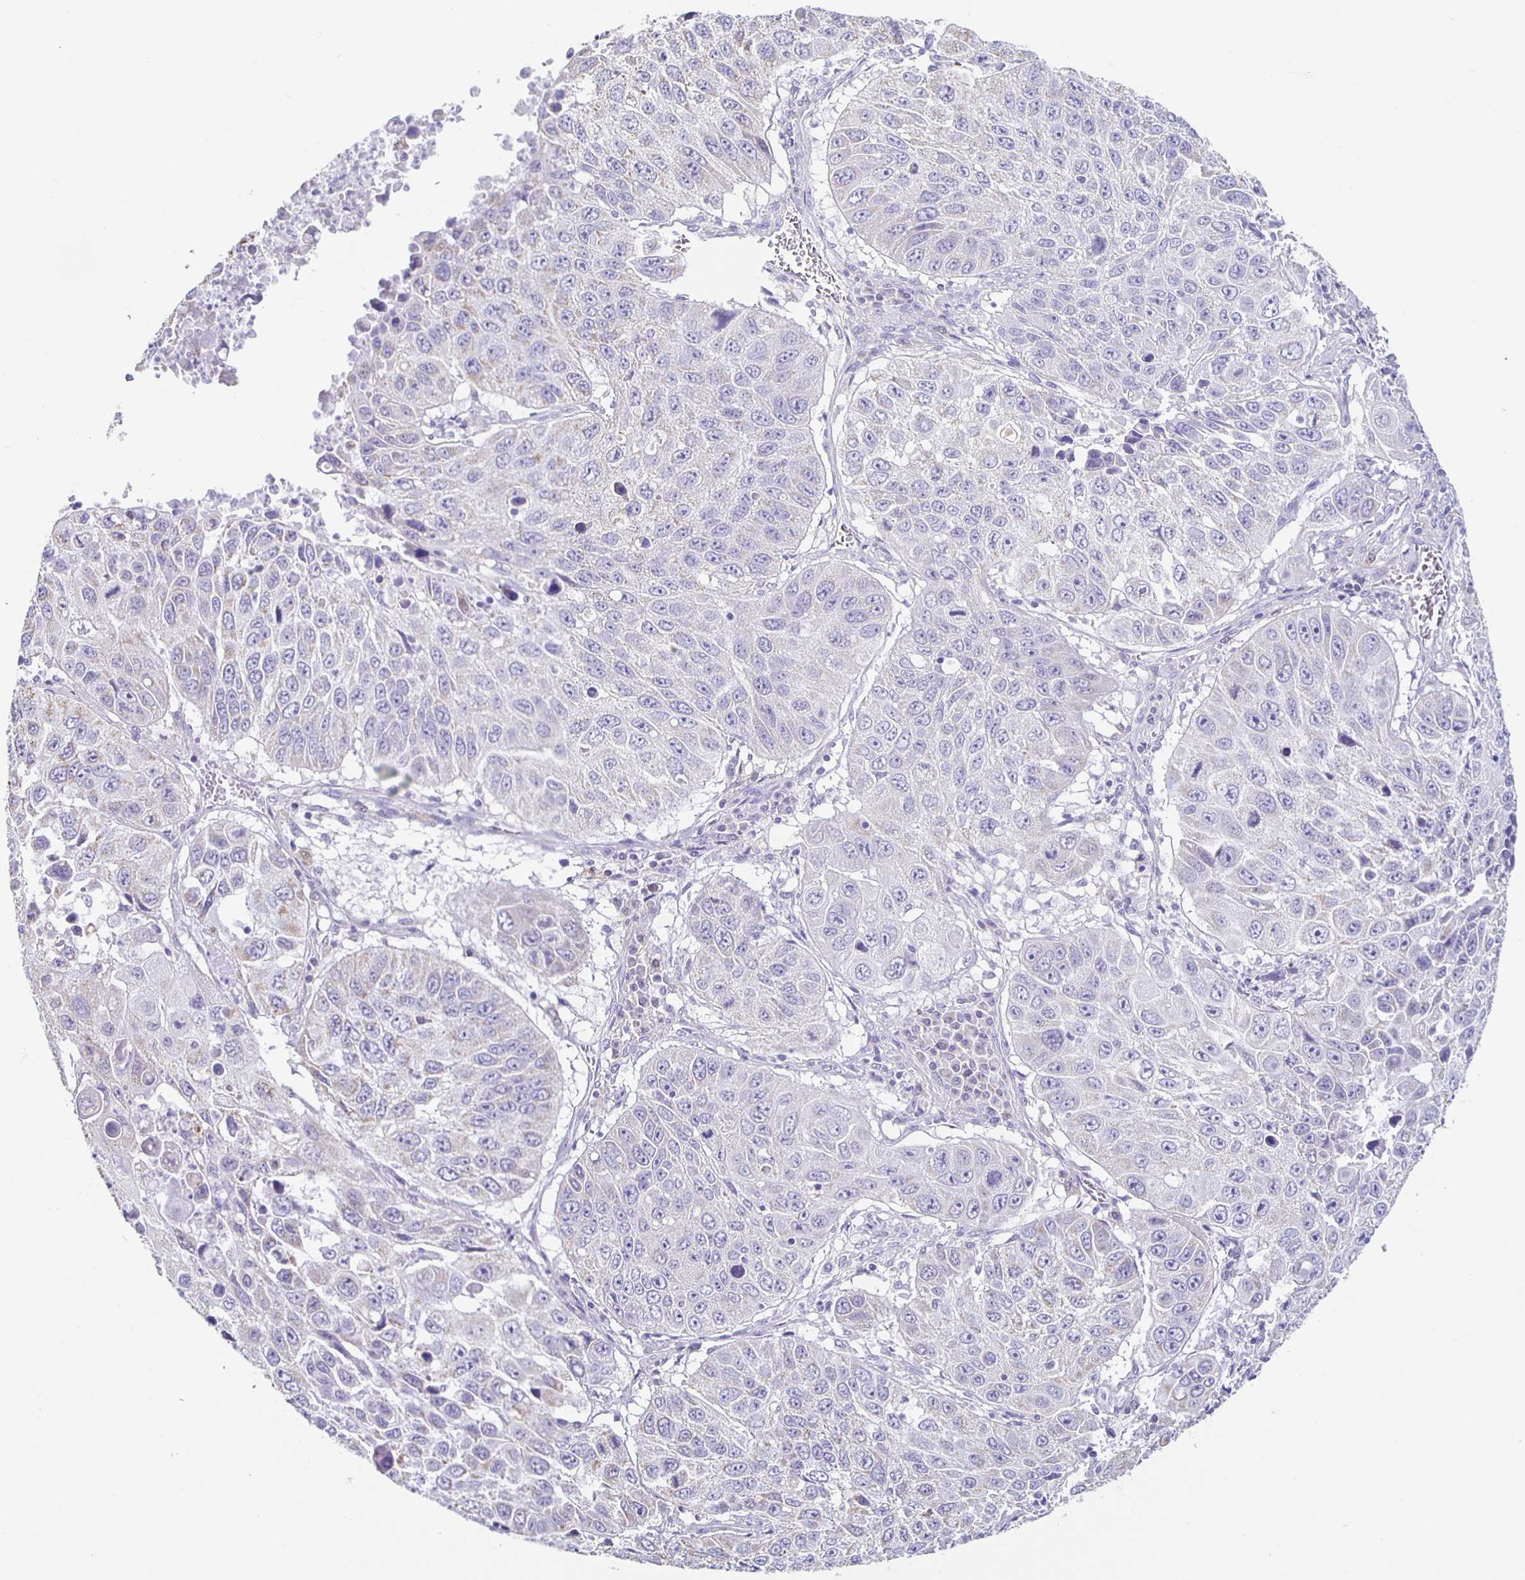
{"staining": {"intensity": "negative", "quantity": "none", "location": "none"}, "tissue": "lung cancer", "cell_type": "Tumor cells", "image_type": "cancer", "snomed": [{"axis": "morphology", "description": "Squamous cell carcinoma, NOS"}, {"axis": "topography", "description": "Lung"}], "caption": "Squamous cell carcinoma (lung) was stained to show a protein in brown. There is no significant positivity in tumor cells.", "gene": "TPPP", "patient": {"sex": "female", "age": 61}}